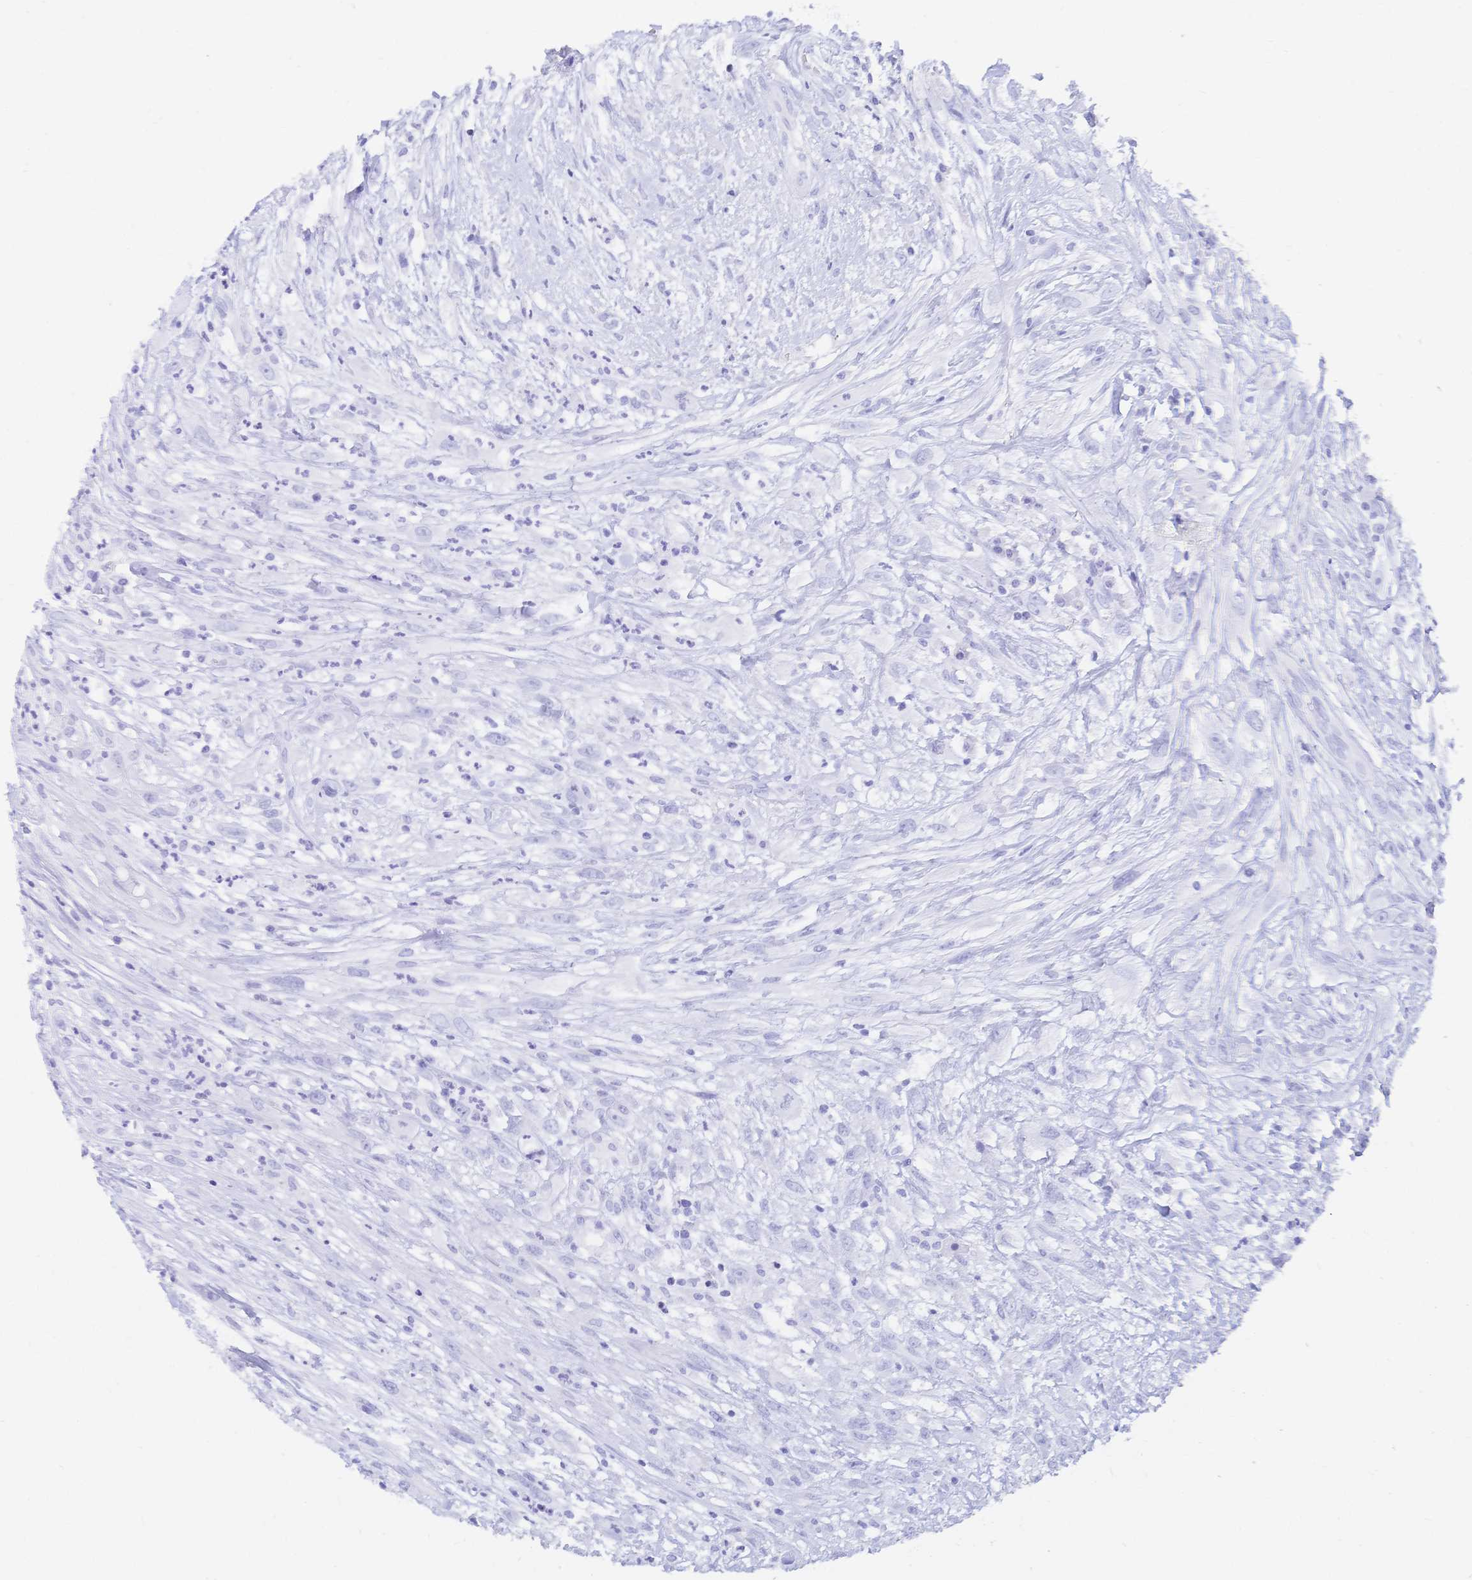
{"staining": {"intensity": "negative", "quantity": "none", "location": "none"}, "tissue": "head and neck cancer", "cell_type": "Tumor cells", "image_type": "cancer", "snomed": [{"axis": "morphology", "description": "Squamous cell carcinoma, NOS"}, {"axis": "topography", "description": "Head-Neck"}], "caption": "DAB (3,3'-diaminobenzidine) immunohistochemical staining of human head and neck cancer (squamous cell carcinoma) reveals no significant positivity in tumor cells.", "gene": "MEP1B", "patient": {"sex": "male", "age": 65}}